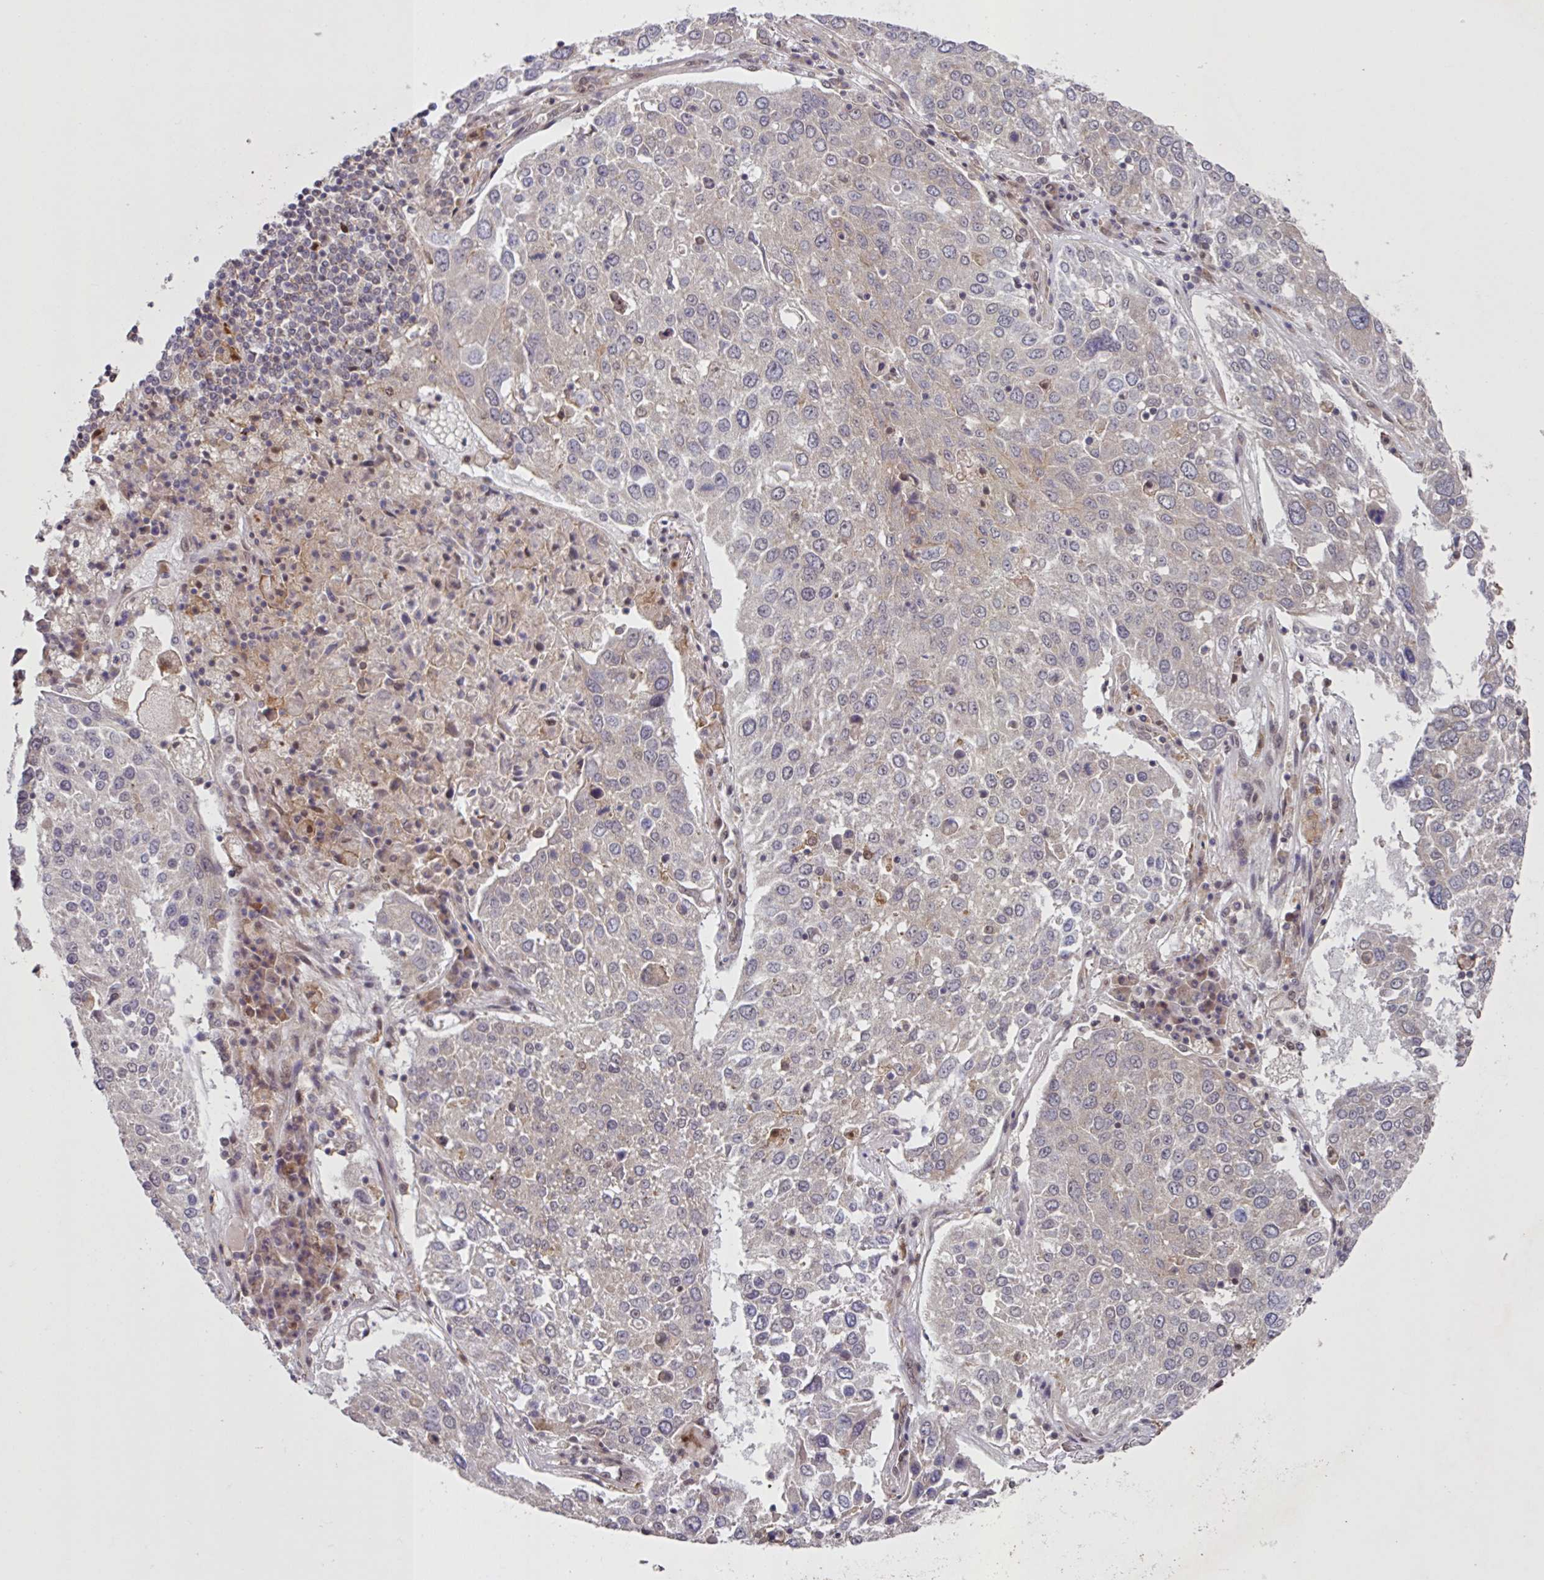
{"staining": {"intensity": "negative", "quantity": "none", "location": "none"}, "tissue": "lung cancer", "cell_type": "Tumor cells", "image_type": "cancer", "snomed": [{"axis": "morphology", "description": "Squamous cell carcinoma, NOS"}, {"axis": "topography", "description": "Lung"}], "caption": "Lung cancer stained for a protein using immunohistochemistry (IHC) demonstrates no positivity tumor cells.", "gene": "CAMLG", "patient": {"sex": "male", "age": 65}}